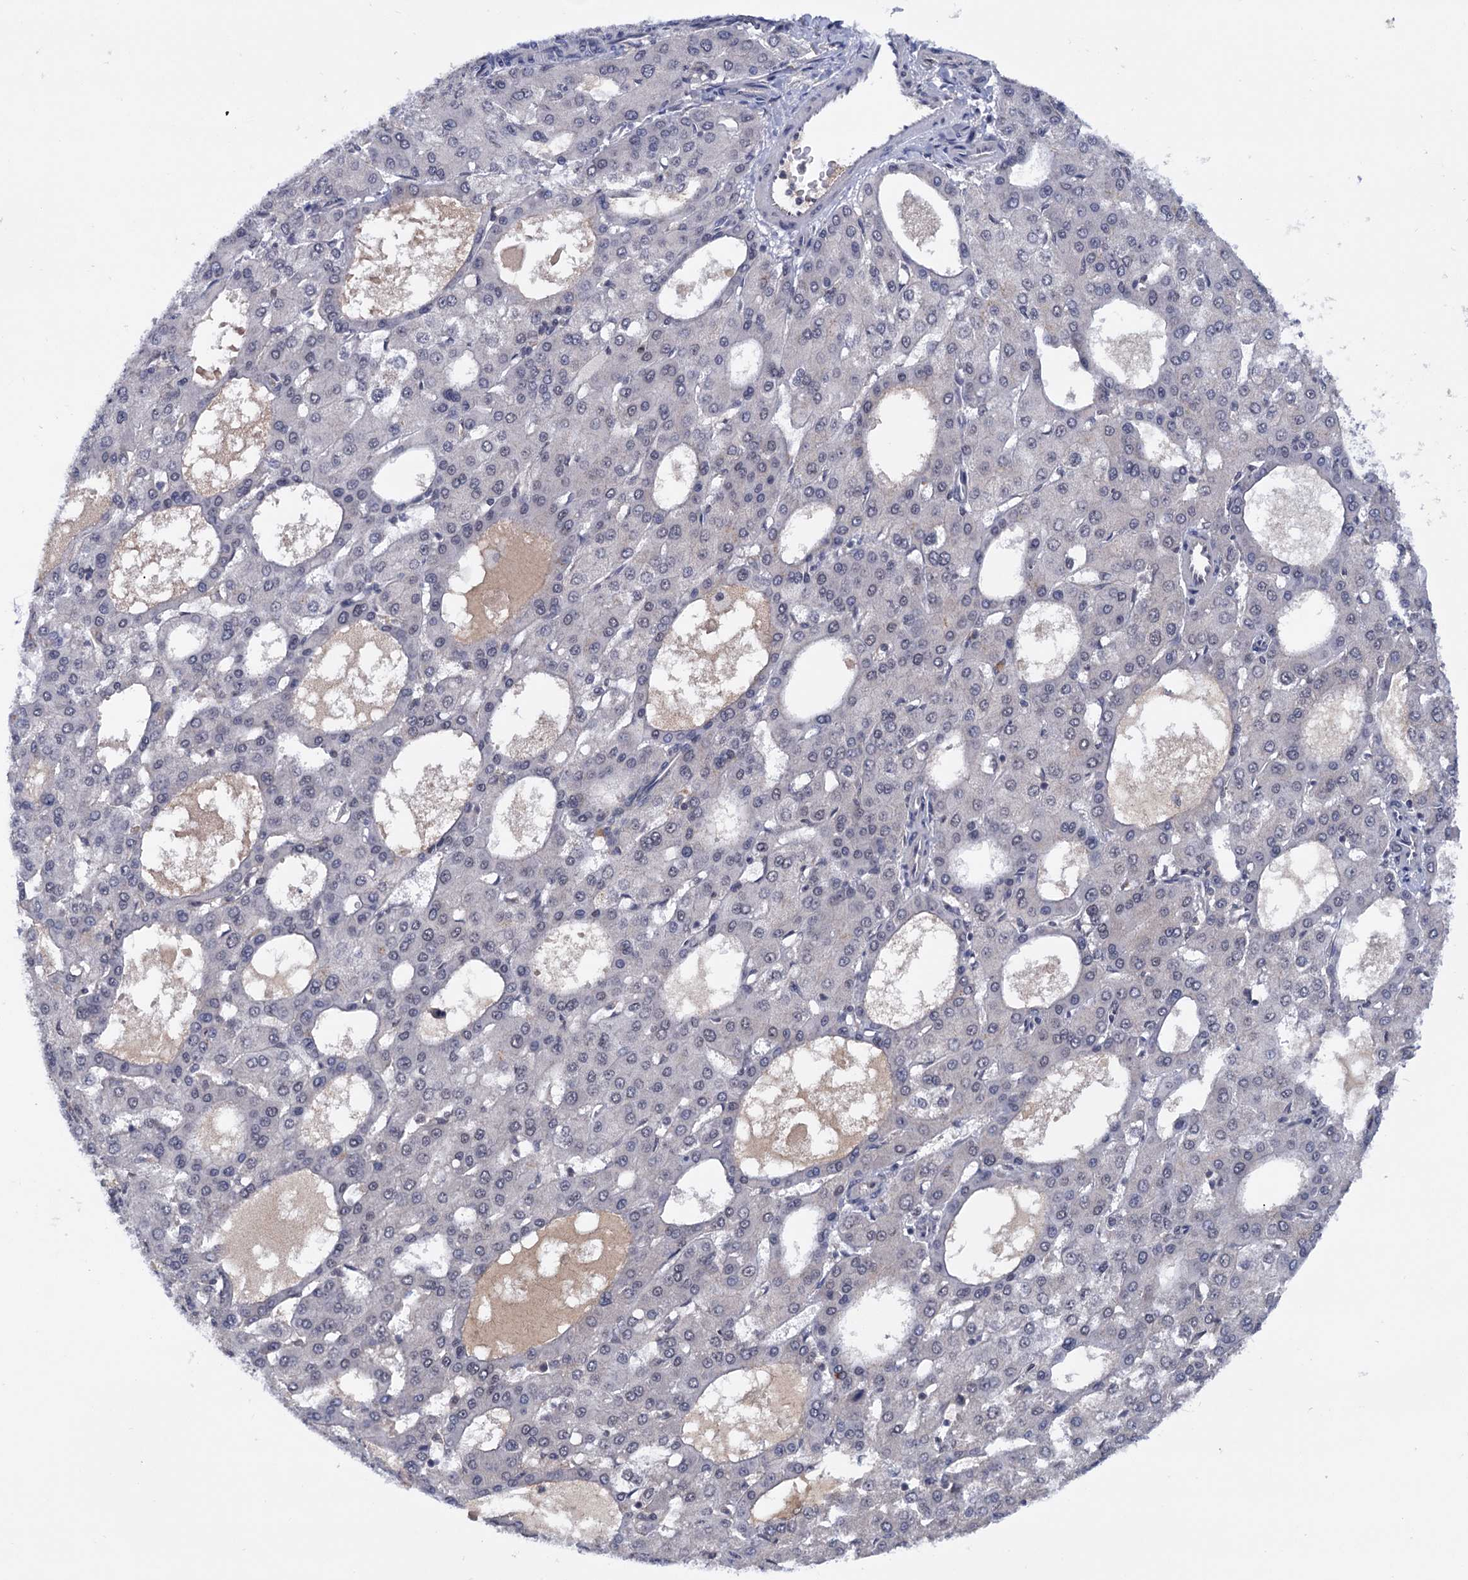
{"staining": {"intensity": "negative", "quantity": "none", "location": "none"}, "tissue": "liver cancer", "cell_type": "Tumor cells", "image_type": "cancer", "snomed": [{"axis": "morphology", "description": "Carcinoma, Hepatocellular, NOS"}, {"axis": "topography", "description": "Liver"}], "caption": "Protein analysis of liver cancer shows no significant expression in tumor cells.", "gene": "TBC1D12", "patient": {"sex": "male", "age": 47}}